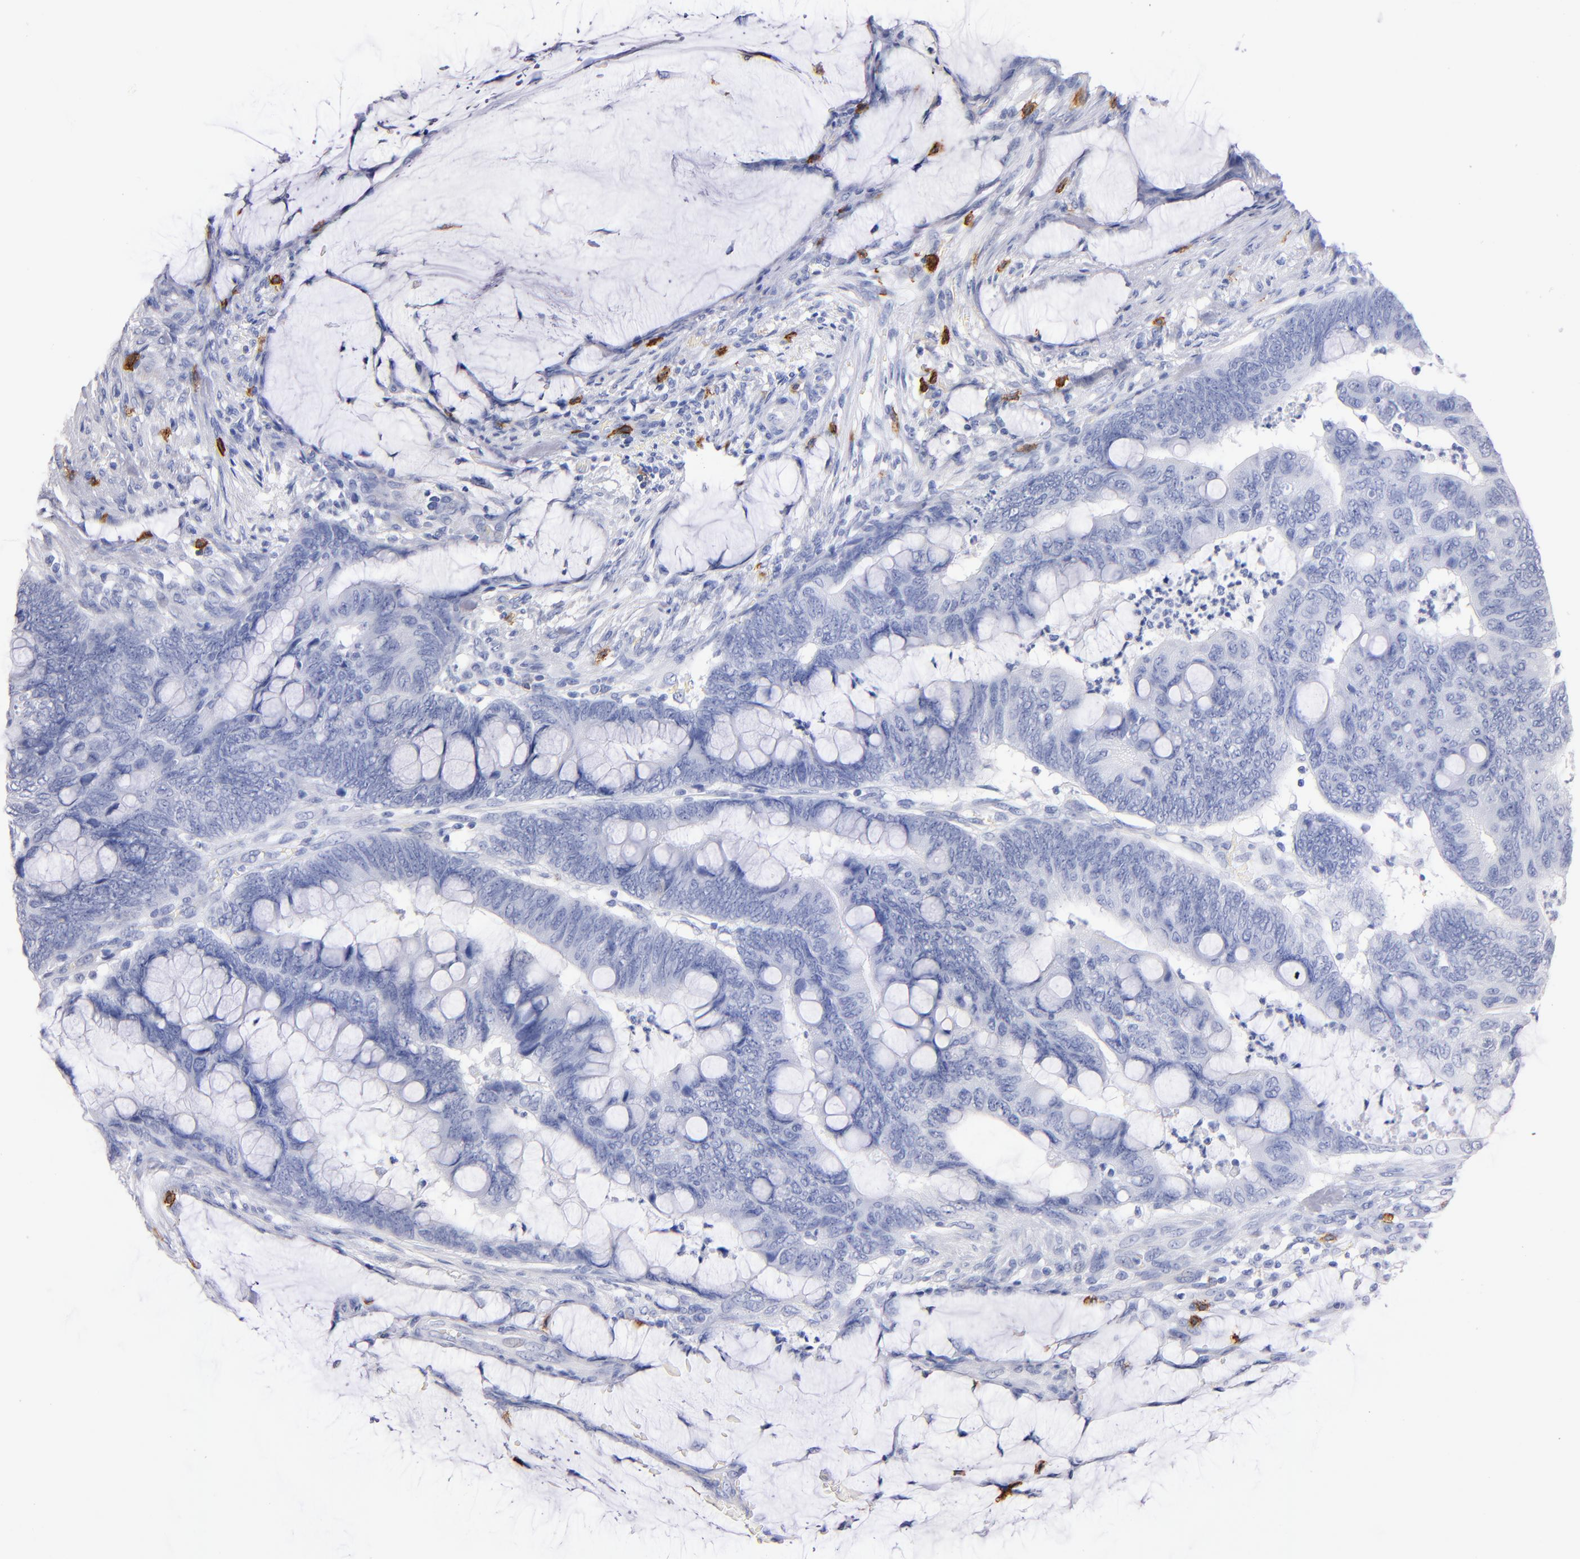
{"staining": {"intensity": "negative", "quantity": "none", "location": "none"}, "tissue": "colorectal cancer", "cell_type": "Tumor cells", "image_type": "cancer", "snomed": [{"axis": "morphology", "description": "Normal tissue, NOS"}, {"axis": "morphology", "description": "Adenocarcinoma, NOS"}, {"axis": "topography", "description": "Rectum"}], "caption": "Adenocarcinoma (colorectal) stained for a protein using immunohistochemistry exhibits no expression tumor cells.", "gene": "KIT", "patient": {"sex": "male", "age": 92}}